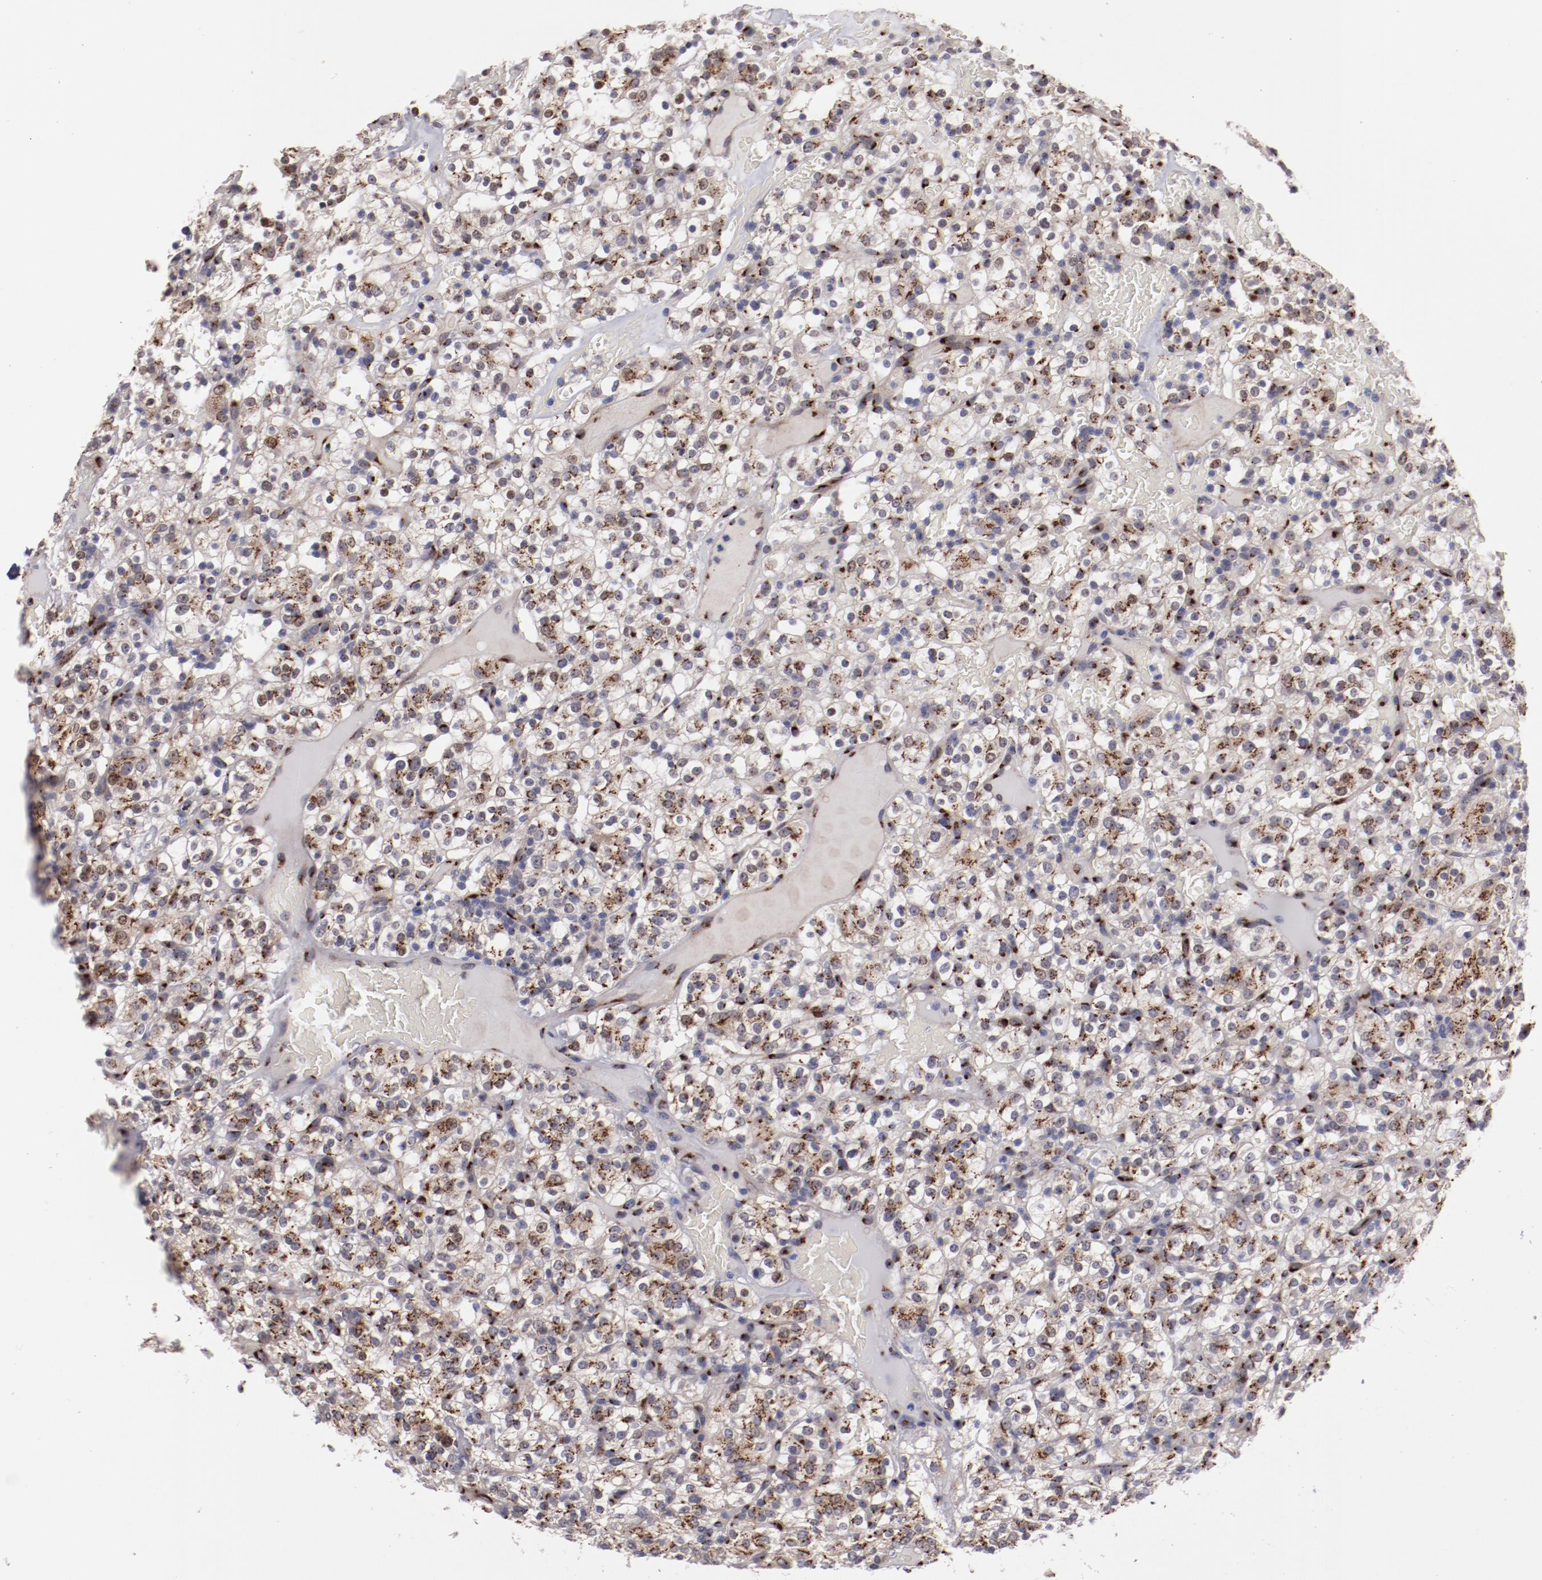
{"staining": {"intensity": "strong", "quantity": "25%-75%", "location": "cytoplasmic/membranous"}, "tissue": "renal cancer", "cell_type": "Tumor cells", "image_type": "cancer", "snomed": [{"axis": "morphology", "description": "Normal tissue, NOS"}, {"axis": "morphology", "description": "Adenocarcinoma, NOS"}, {"axis": "topography", "description": "Kidney"}], "caption": "A brown stain labels strong cytoplasmic/membranous positivity of a protein in human adenocarcinoma (renal) tumor cells. The protein of interest is shown in brown color, while the nuclei are stained blue.", "gene": "GOLIM4", "patient": {"sex": "female", "age": 72}}